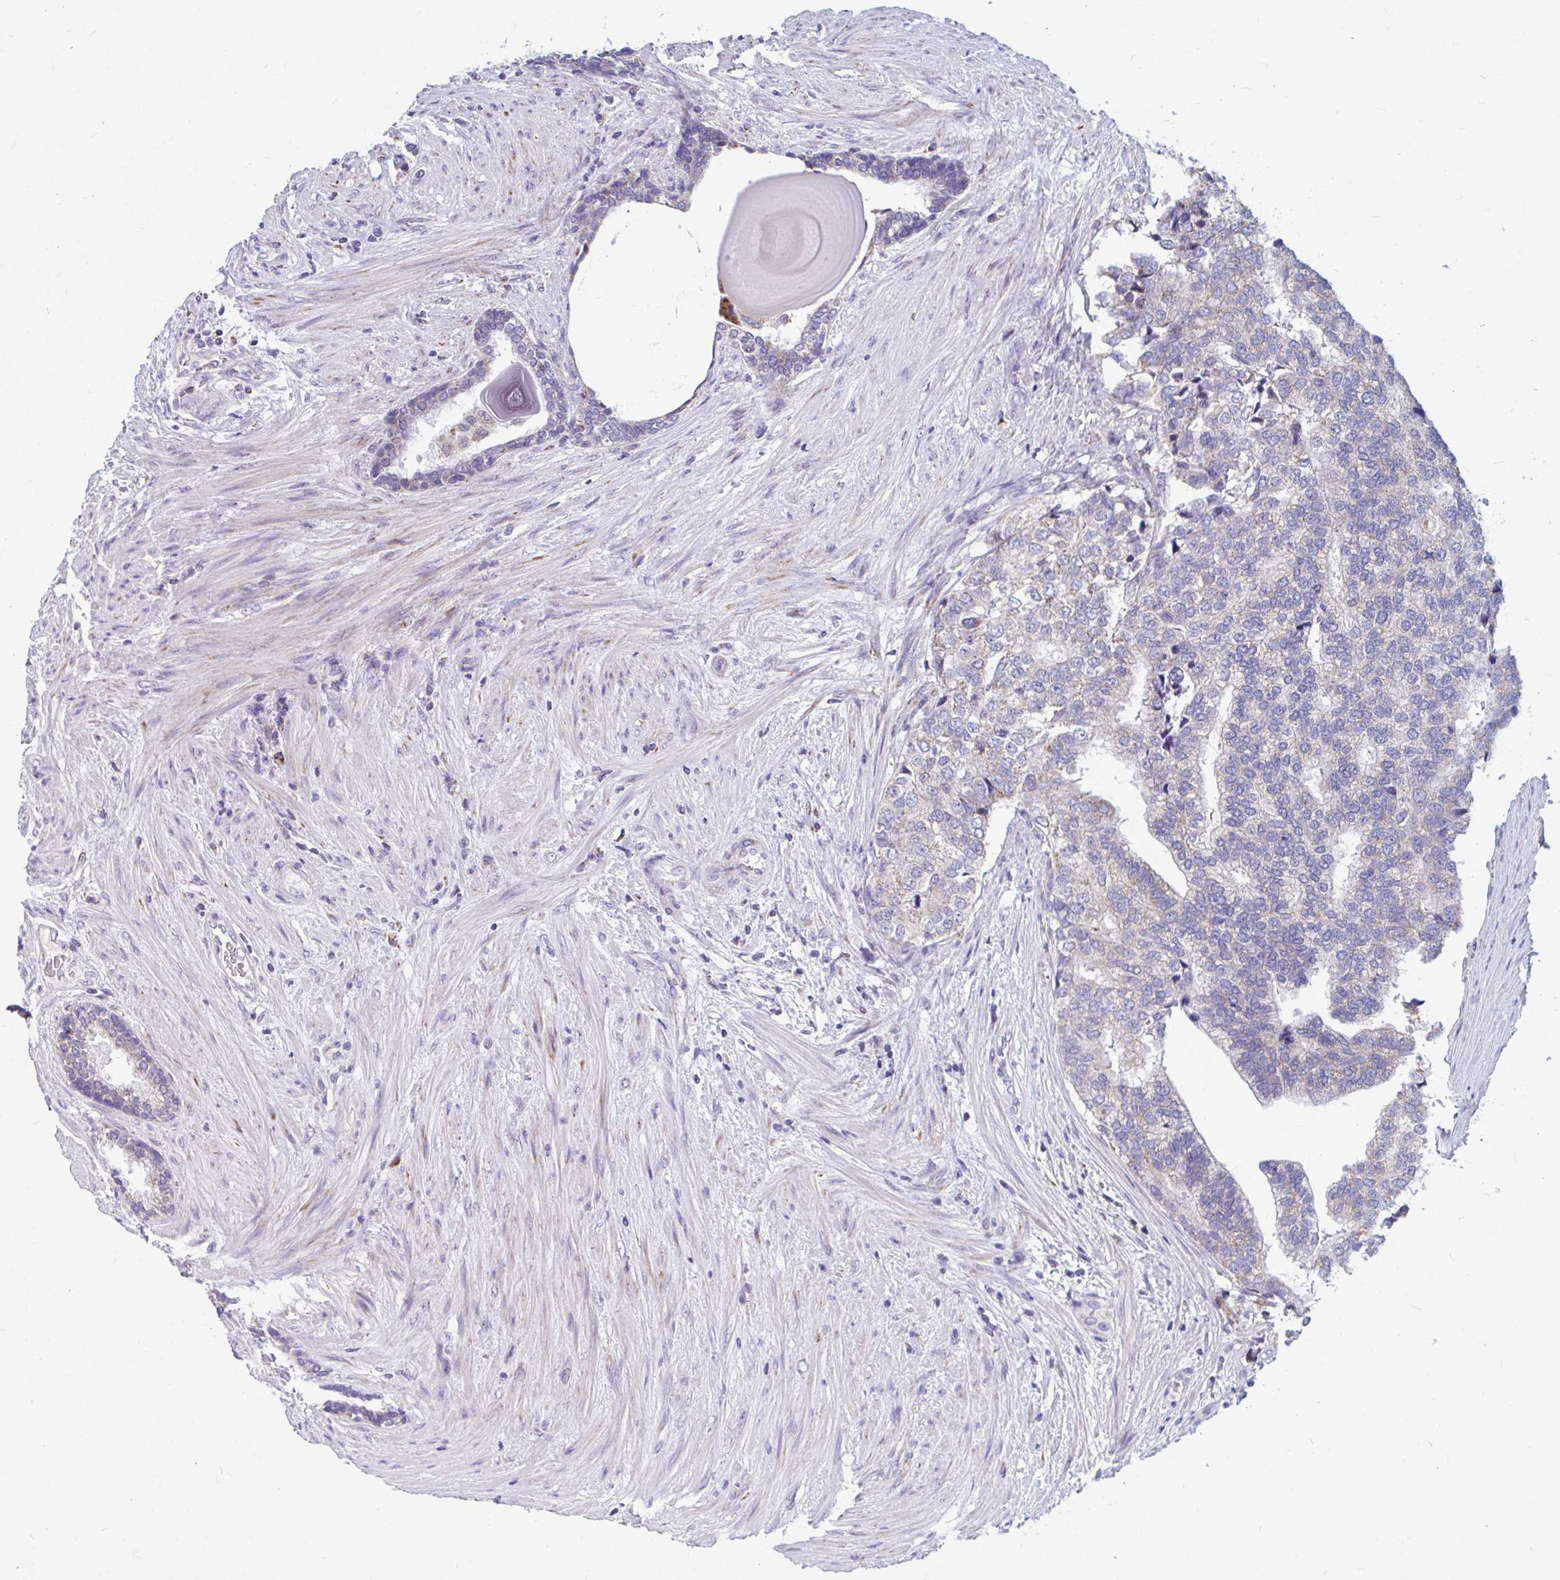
{"staining": {"intensity": "weak", "quantity": "<25%", "location": "cytoplasmic/membranous"}, "tissue": "prostate cancer", "cell_type": "Tumor cells", "image_type": "cancer", "snomed": [{"axis": "morphology", "description": "Adenocarcinoma, High grade"}, {"axis": "topography", "description": "Prostate"}], "caption": "This is an immunohistochemistry (IHC) photomicrograph of prostate adenocarcinoma (high-grade). There is no positivity in tumor cells.", "gene": "OR13A1", "patient": {"sex": "male", "age": 68}}